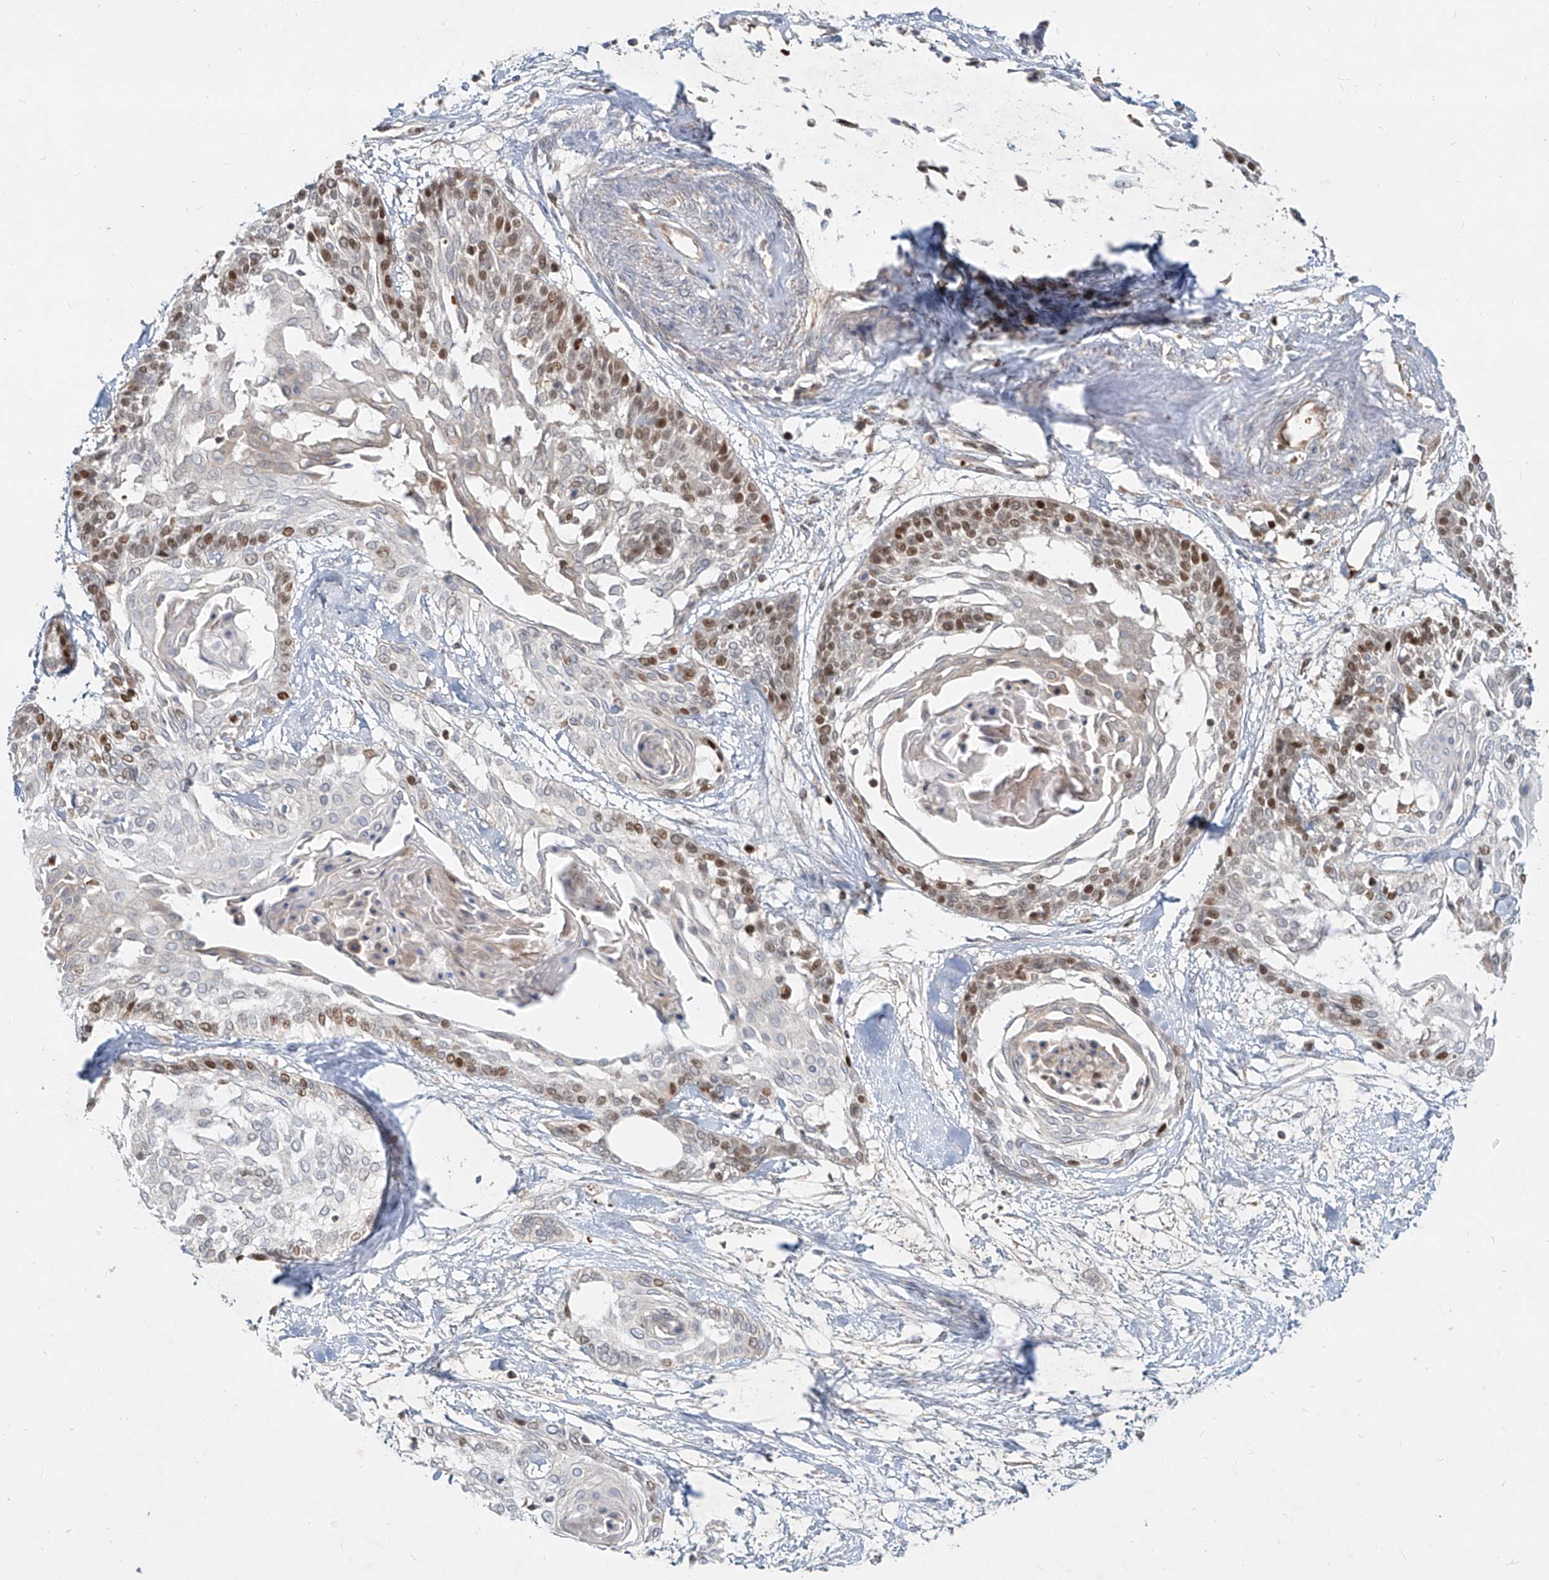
{"staining": {"intensity": "moderate", "quantity": "25%-75%", "location": "nuclear"}, "tissue": "cervical cancer", "cell_type": "Tumor cells", "image_type": "cancer", "snomed": [{"axis": "morphology", "description": "Squamous cell carcinoma, NOS"}, {"axis": "topography", "description": "Cervix"}], "caption": "Moderate nuclear staining for a protein is identified in approximately 25%-75% of tumor cells of cervical cancer (squamous cell carcinoma) using immunohistochemistry (IHC).", "gene": "FGD2", "patient": {"sex": "female", "age": 57}}